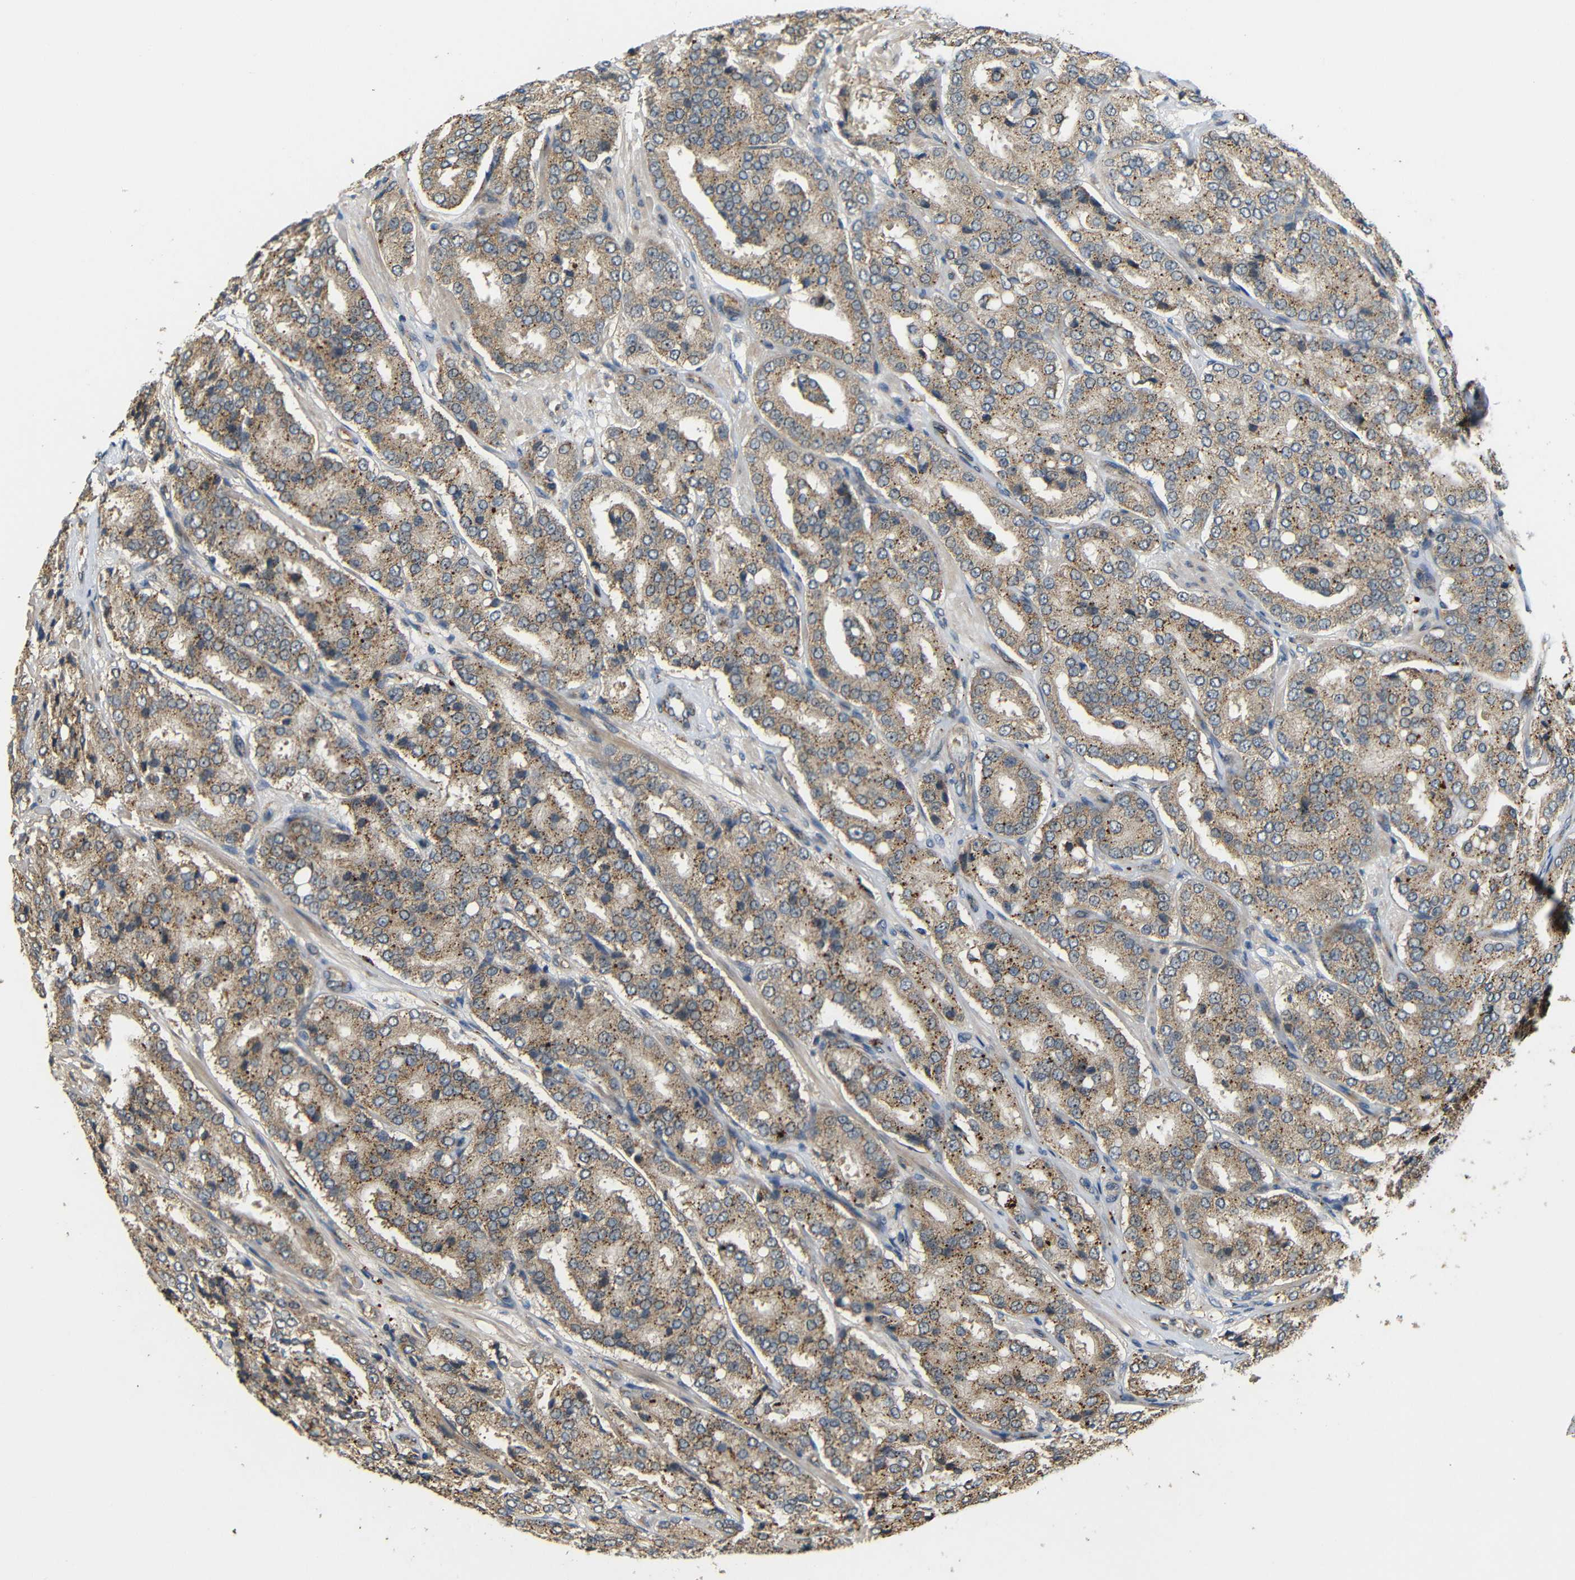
{"staining": {"intensity": "moderate", "quantity": ">75%", "location": "cytoplasmic/membranous"}, "tissue": "prostate cancer", "cell_type": "Tumor cells", "image_type": "cancer", "snomed": [{"axis": "morphology", "description": "Adenocarcinoma, High grade"}, {"axis": "topography", "description": "Prostate"}], "caption": "A medium amount of moderate cytoplasmic/membranous positivity is seen in approximately >75% of tumor cells in prostate high-grade adenocarcinoma tissue.", "gene": "ATP7A", "patient": {"sex": "male", "age": 65}}